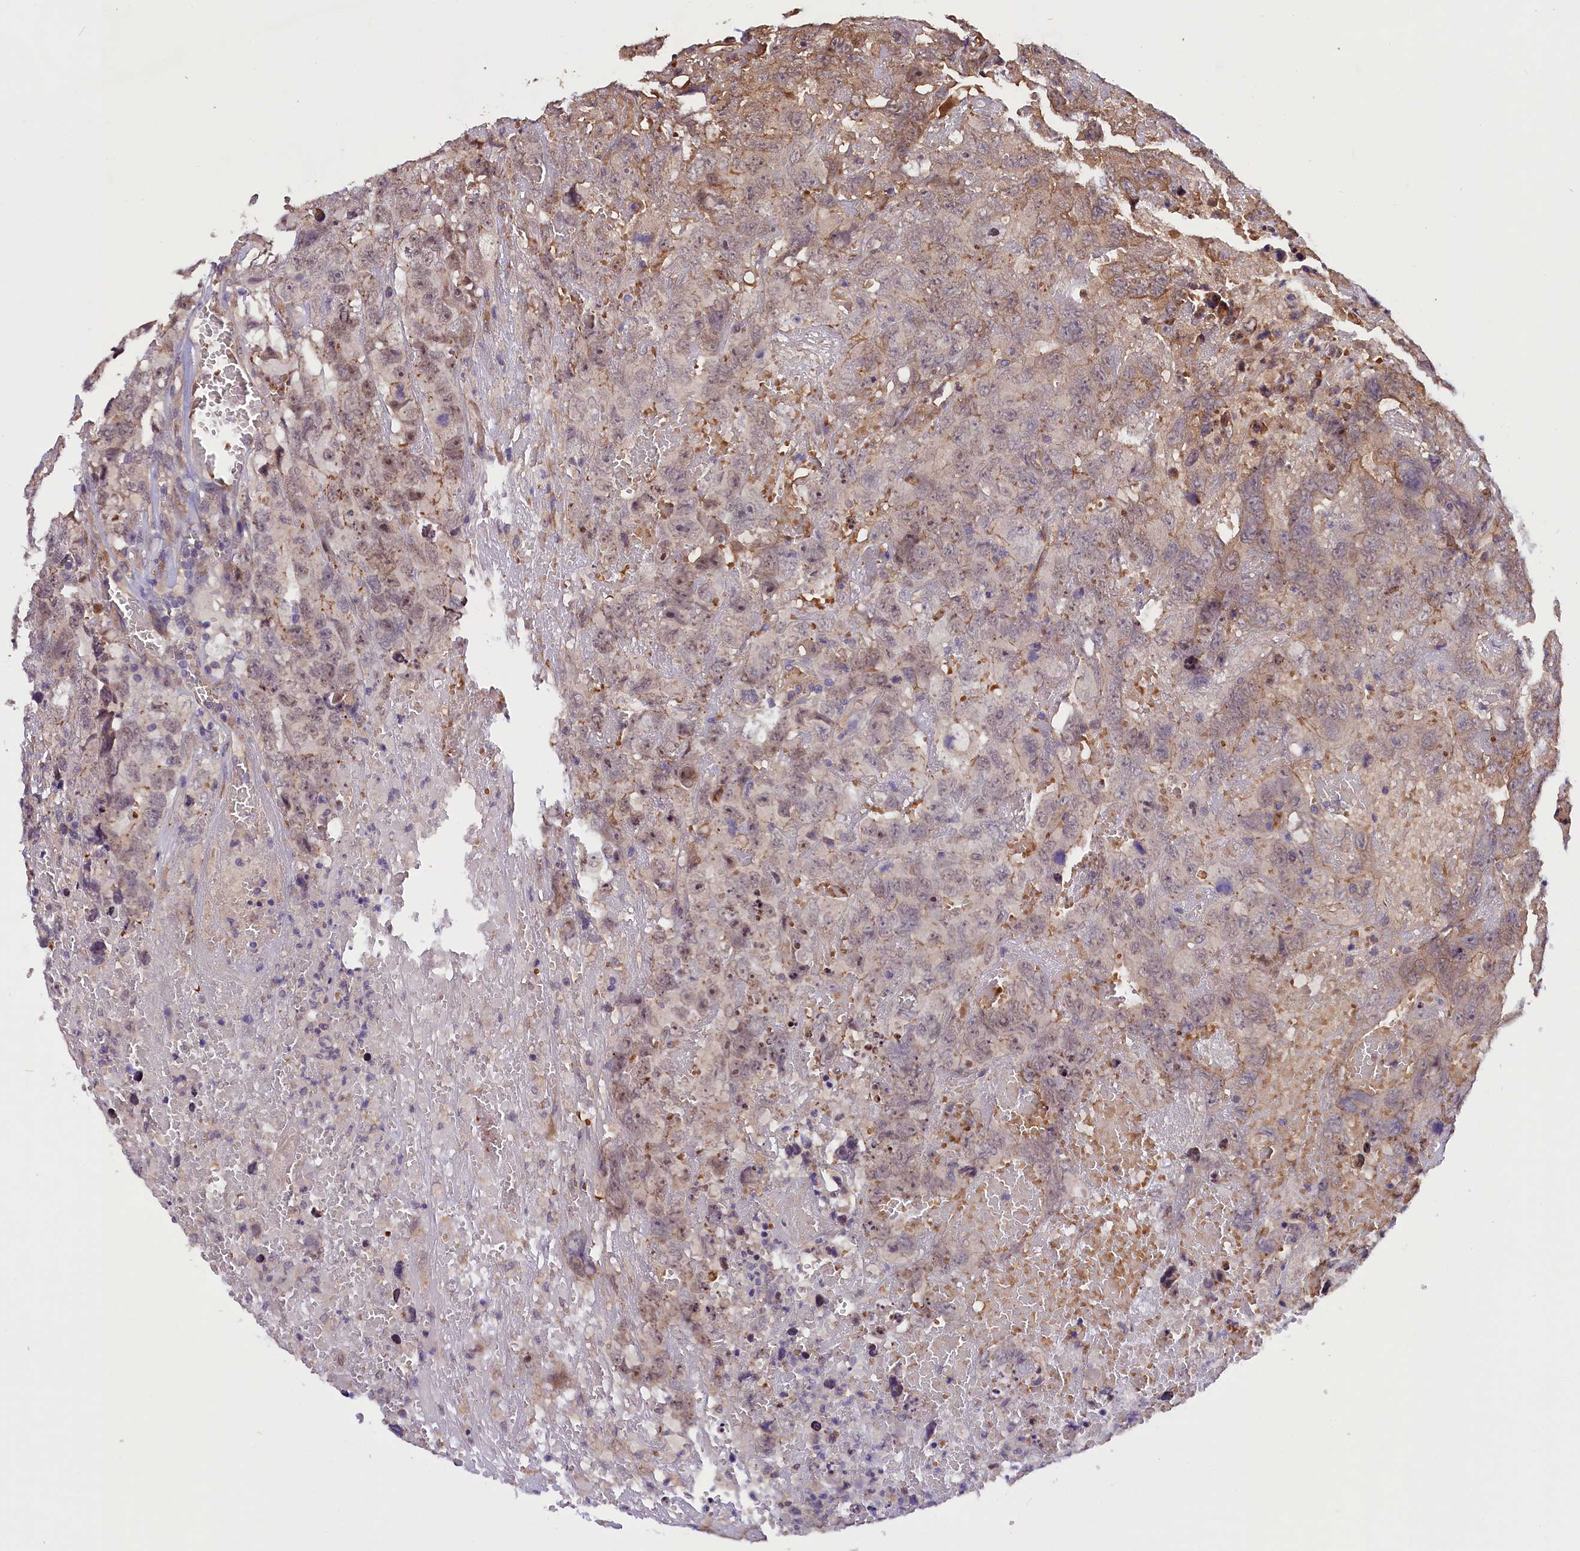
{"staining": {"intensity": "moderate", "quantity": "<25%", "location": "cytoplasmic/membranous"}, "tissue": "testis cancer", "cell_type": "Tumor cells", "image_type": "cancer", "snomed": [{"axis": "morphology", "description": "Carcinoma, Embryonal, NOS"}, {"axis": "topography", "description": "Testis"}], "caption": "High-magnification brightfield microscopy of embryonal carcinoma (testis) stained with DAB (brown) and counterstained with hematoxylin (blue). tumor cells exhibit moderate cytoplasmic/membranous positivity is identified in about<25% of cells.", "gene": "CCDC9B", "patient": {"sex": "male", "age": 45}}